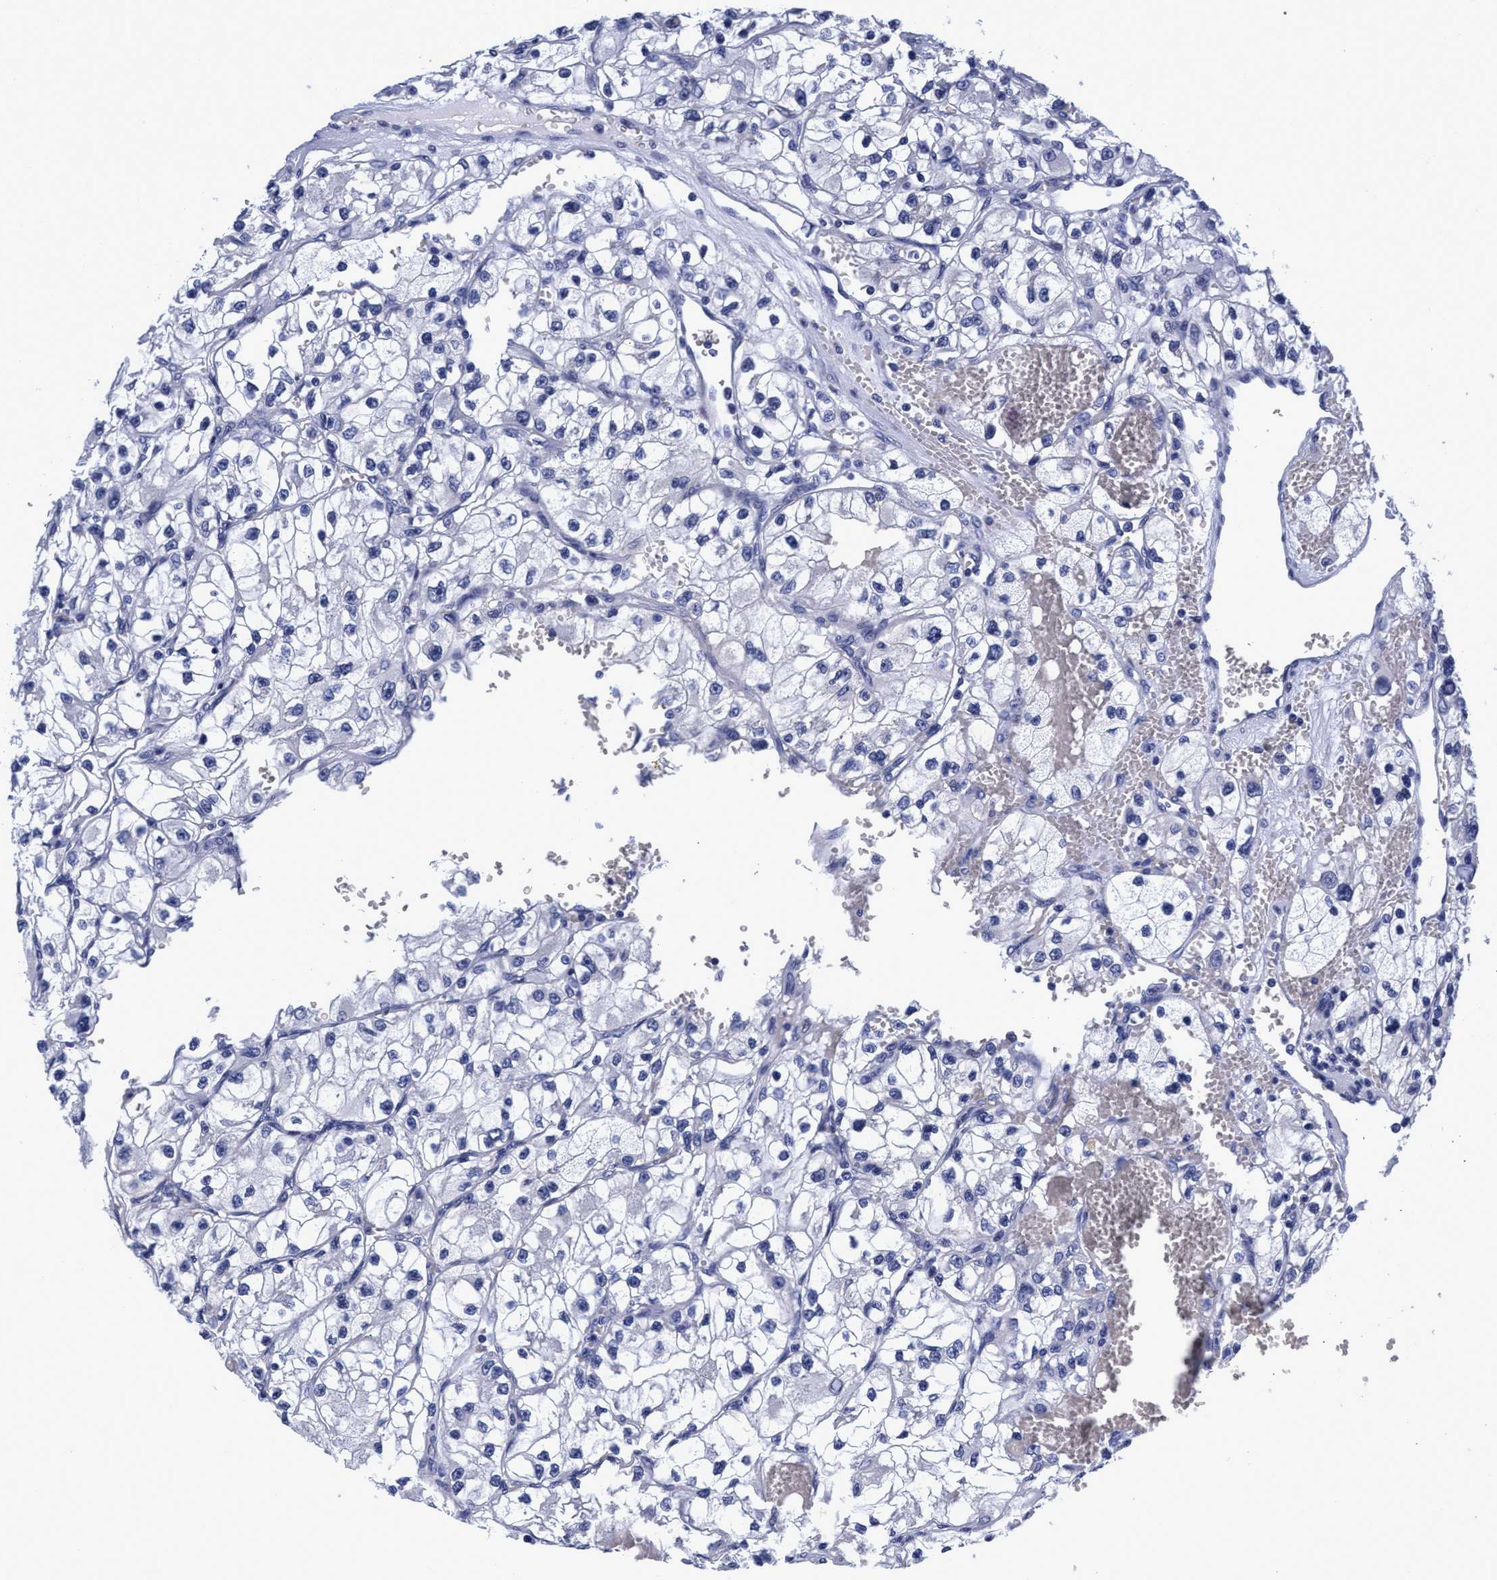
{"staining": {"intensity": "negative", "quantity": "none", "location": "none"}, "tissue": "renal cancer", "cell_type": "Tumor cells", "image_type": "cancer", "snomed": [{"axis": "morphology", "description": "Adenocarcinoma, NOS"}, {"axis": "topography", "description": "Kidney"}], "caption": "This photomicrograph is of renal cancer stained with immunohistochemistry to label a protein in brown with the nuclei are counter-stained blue. There is no positivity in tumor cells.", "gene": "PLPPR1", "patient": {"sex": "female", "age": 57}}